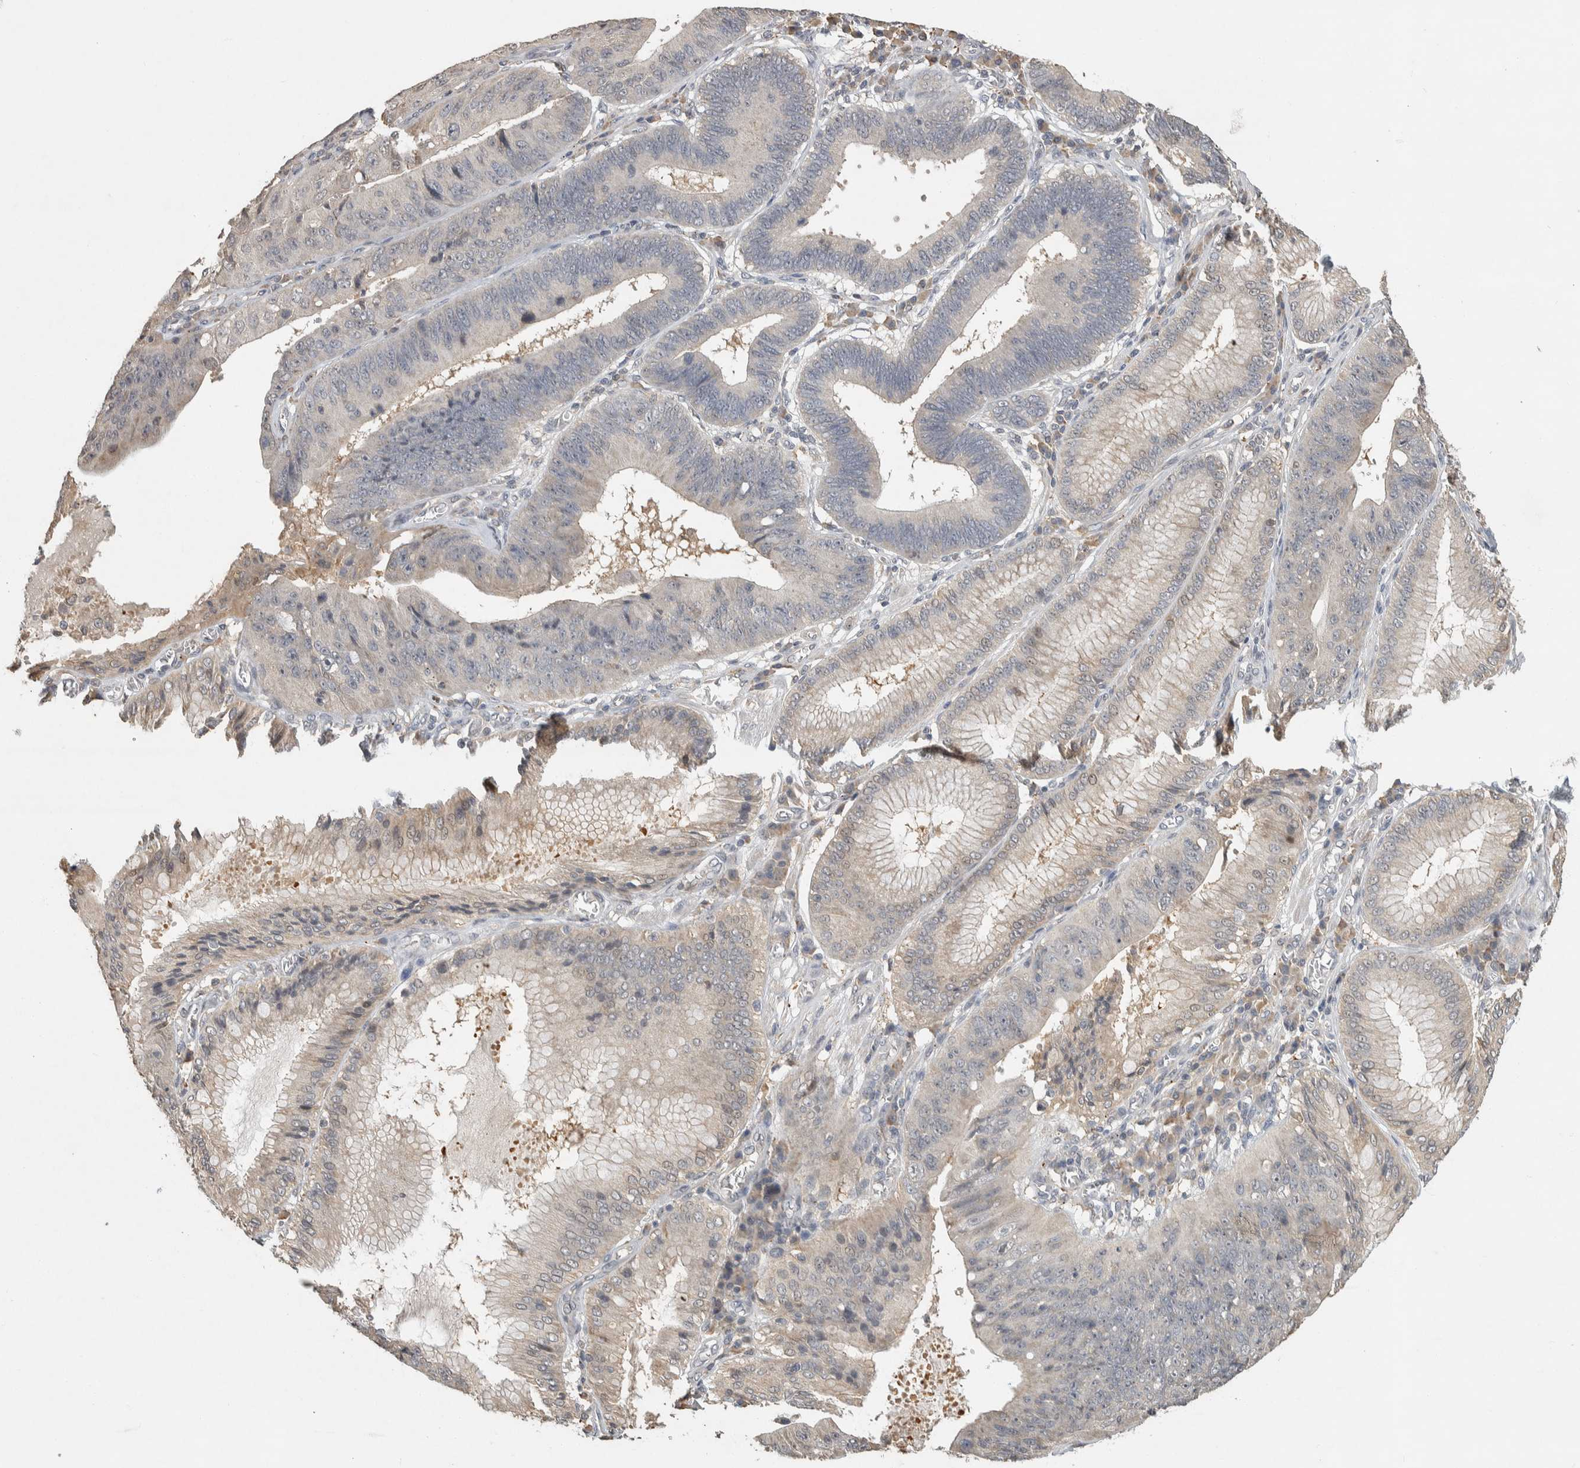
{"staining": {"intensity": "negative", "quantity": "none", "location": "none"}, "tissue": "stomach cancer", "cell_type": "Tumor cells", "image_type": "cancer", "snomed": [{"axis": "morphology", "description": "Adenocarcinoma, NOS"}, {"axis": "topography", "description": "Stomach"}], "caption": "This is a micrograph of immunohistochemistry (IHC) staining of stomach cancer (adenocarcinoma), which shows no expression in tumor cells. (Brightfield microscopy of DAB (3,3'-diaminobenzidine) immunohistochemistry (IHC) at high magnification).", "gene": "EIF3H", "patient": {"sex": "male", "age": 59}}